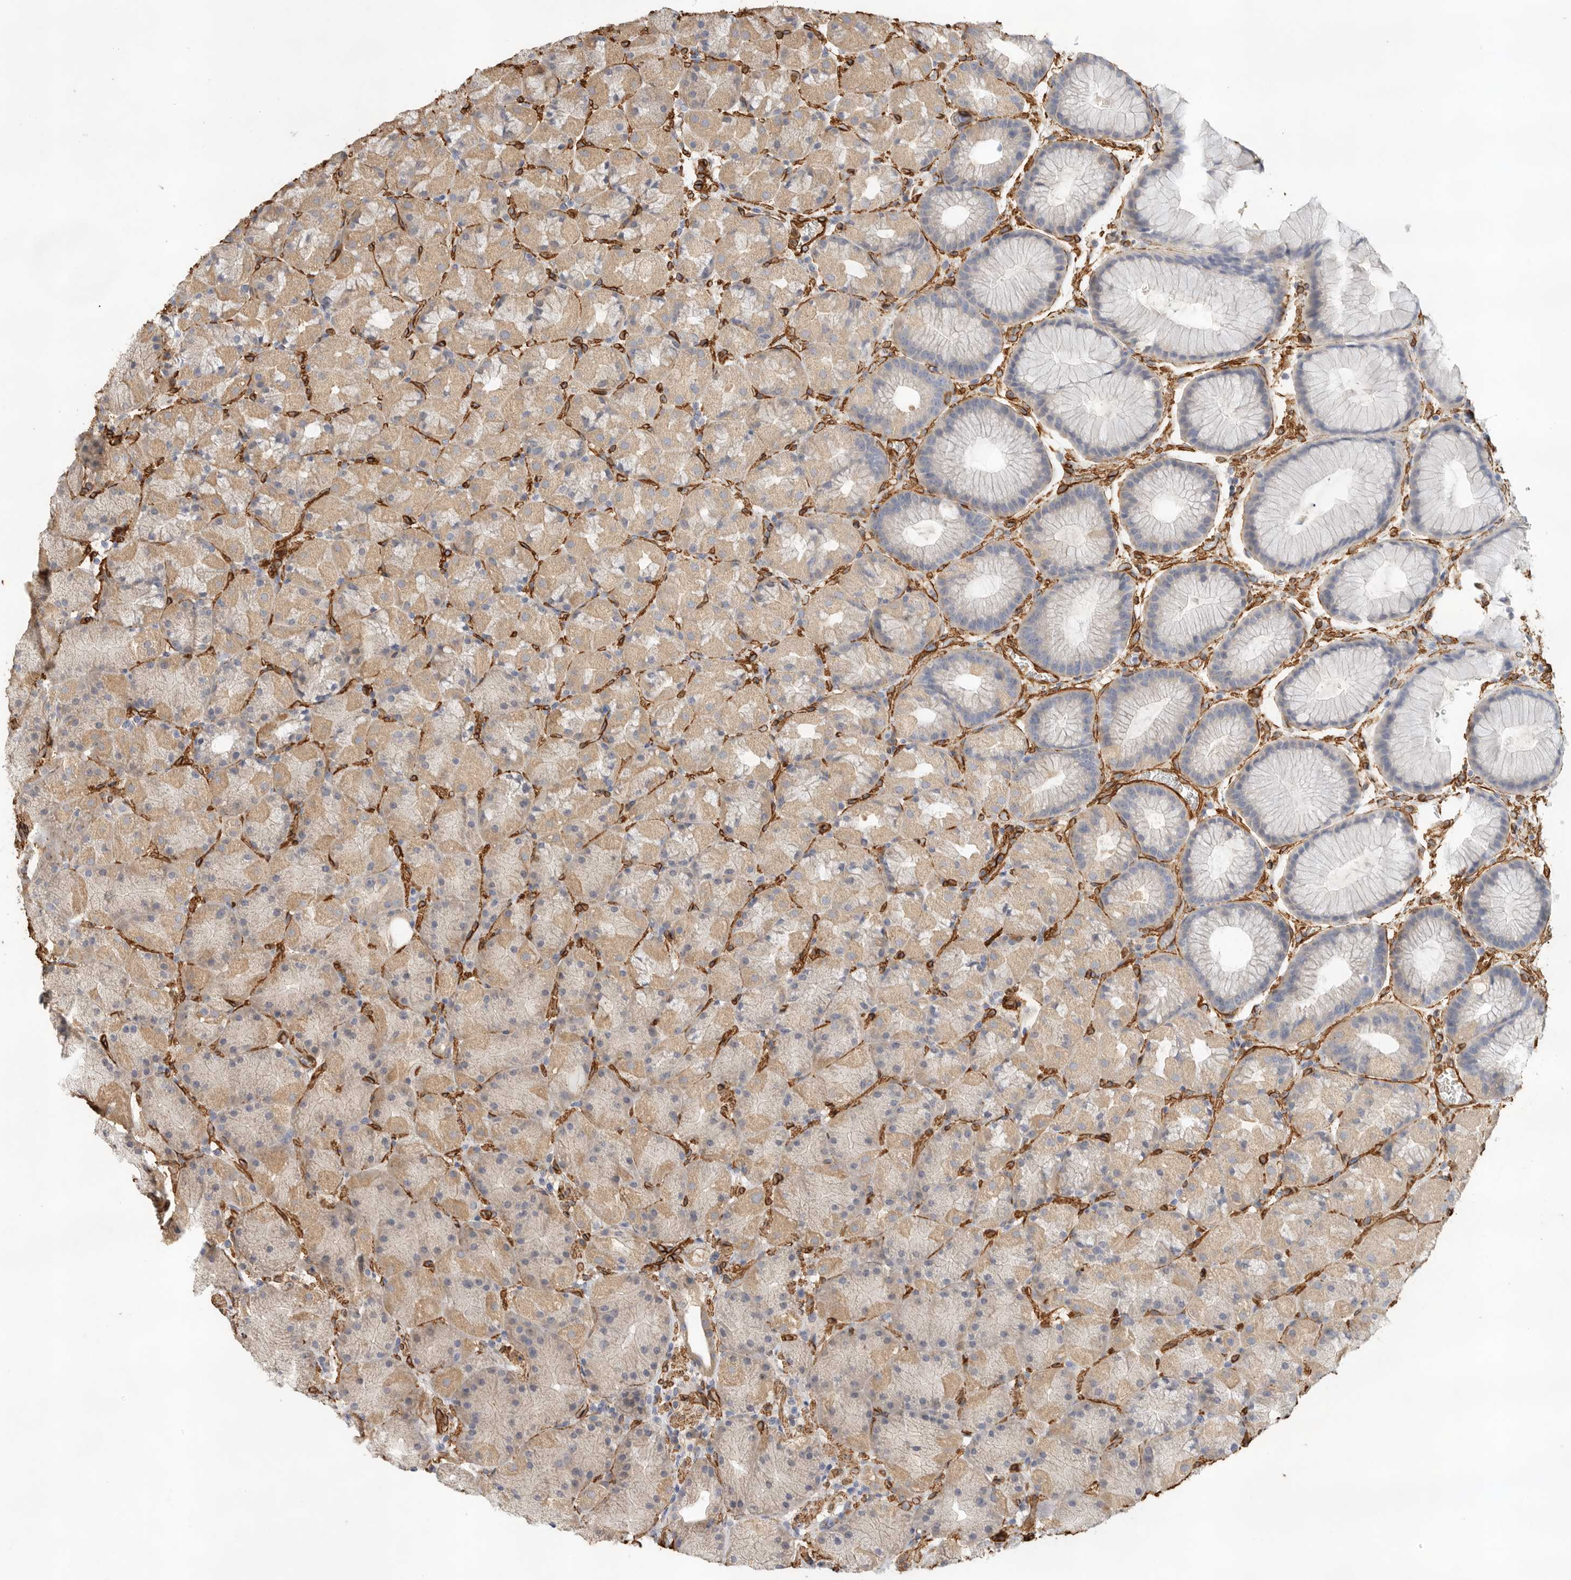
{"staining": {"intensity": "weak", "quantity": "25%-75%", "location": "cytoplasmic/membranous"}, "tissue": "stomach", "cell_type": "Glandular cells", "image_type": "normal", "snomed": [{"axis": "morphology", "description": "Normal tissue, NOS"}, {"axis": "topography", "description": "Stomach, upper"}, {"axis": "topography", "description": "Stomach"}], "caption": "IHC histopathology image of normal stomach stained for a protein (brown), which reveals low levels of weak cytoplasmic/membranous staining in about 25%-75% of glandular cells.", "gene": "JMJD4", "patient": {"sex": "male", "age": 48}}